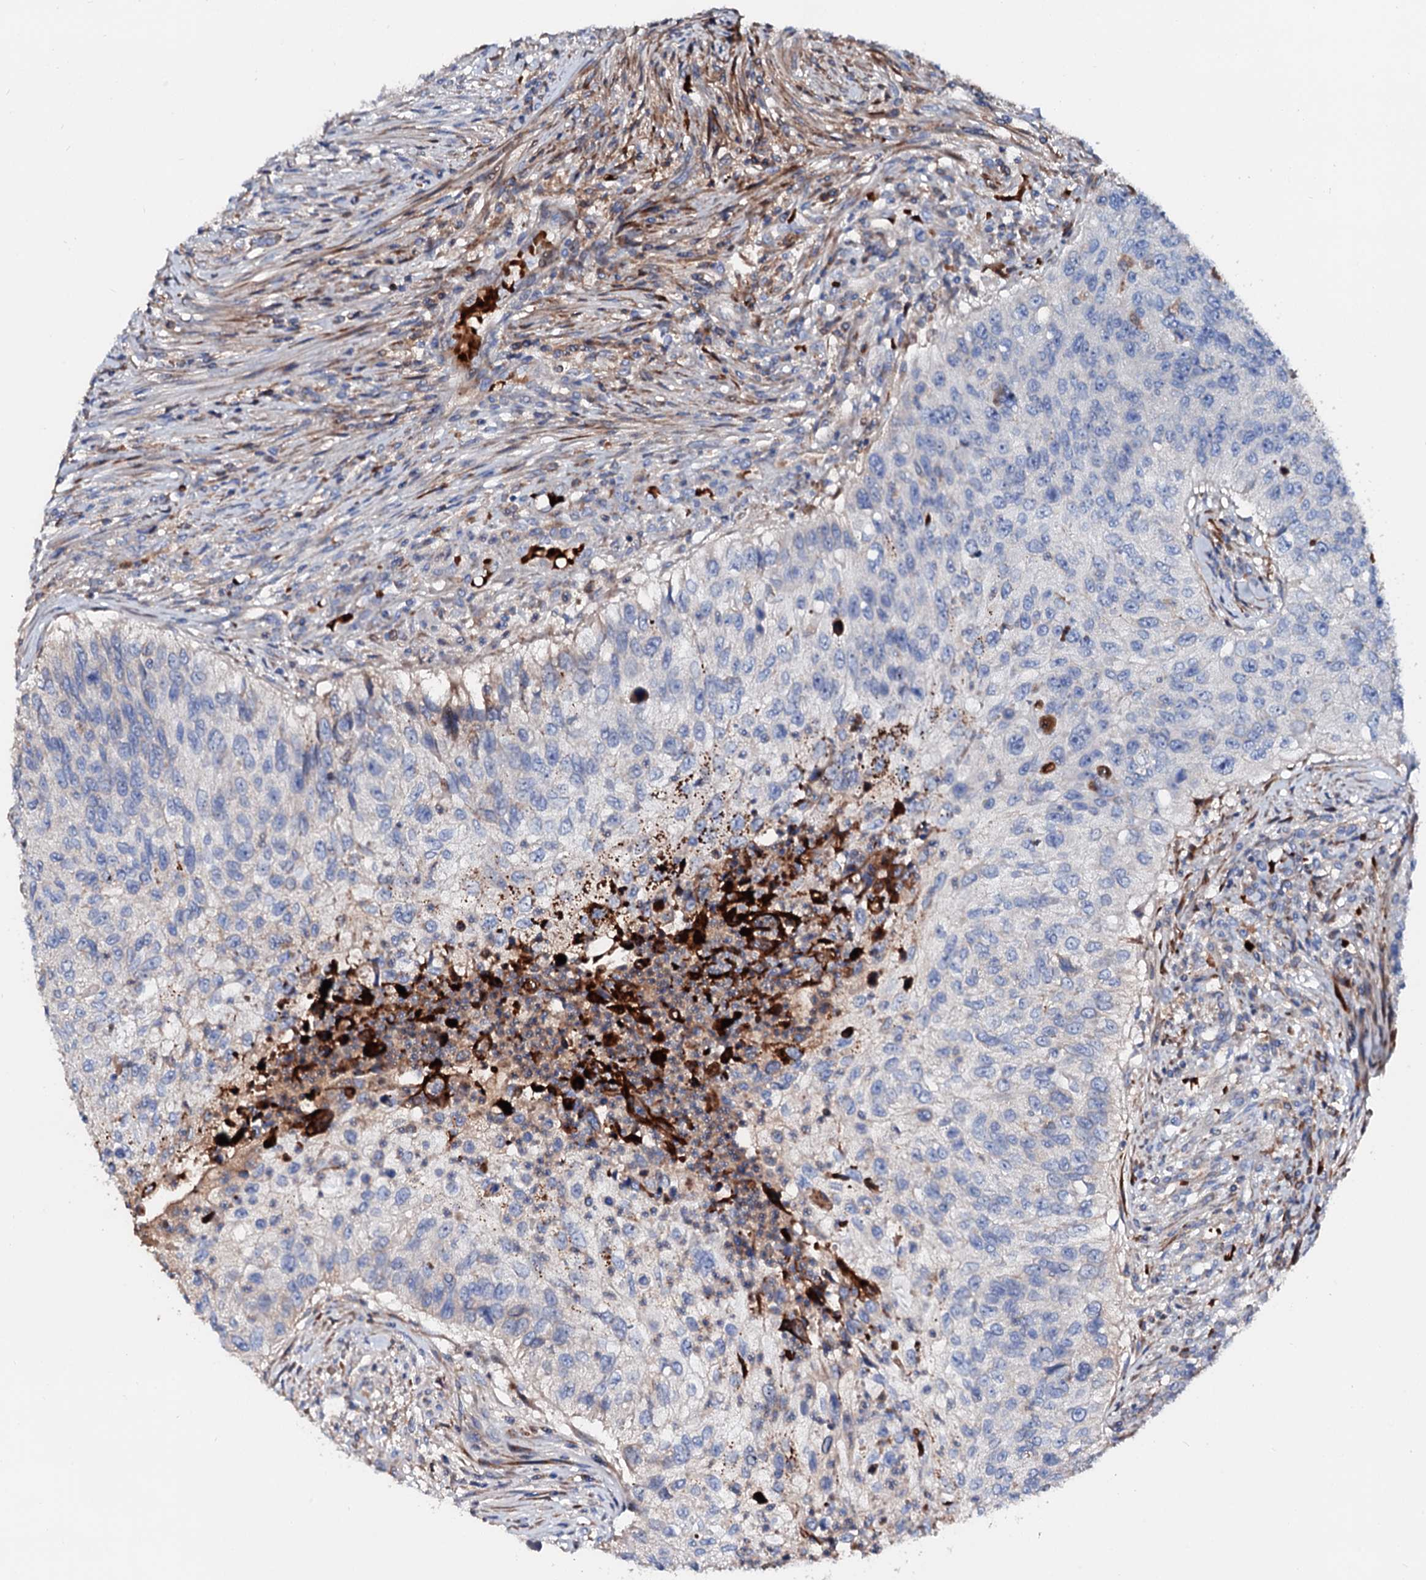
{"staining": {"intensity": "negative", "quantity": "none", "location": "none"}, "tissue": "urothelial cancer", "cell_type": "Tumor cells", "image_type": "cancer", "snomed": [{"axis": "morphology", "description": "Urothelial carcinoma, High grade"}, {"axis": "topography", "description": "Urinary bladder"}], "caption": "Immunohistochemistry of human urothelial cancer reveals no expression in tumor cells.", "gene": "SLC10A7", "patient": {"sex": "female", "age": 60}}